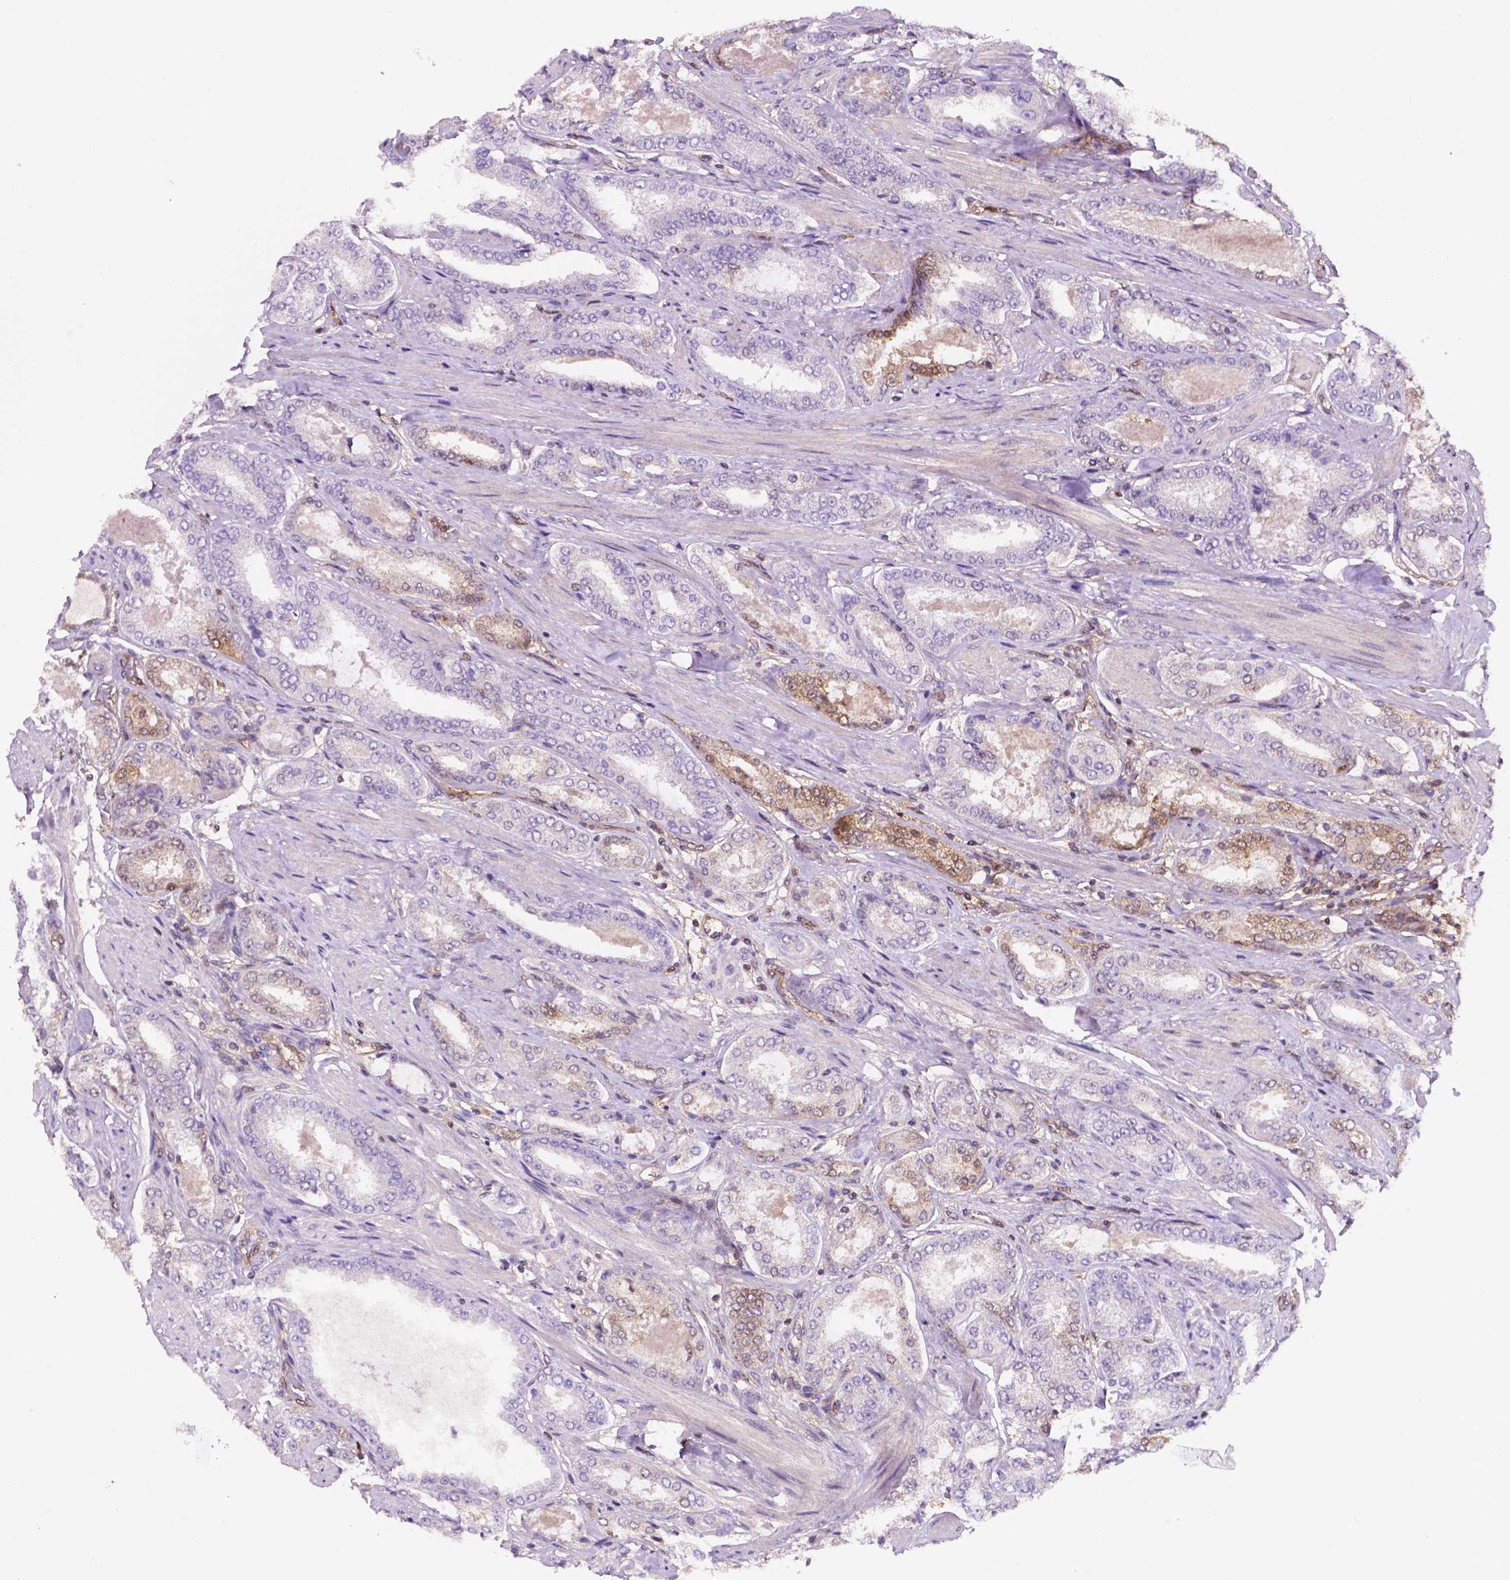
{"staining": {"intensity": "weak", "quantity": "<25%", "location": "cytoplasmic/membranous,nuclear"}, "tissue": "prostate cancer", "cell_type": "Tumor cells", "image_type": "cancer", "snomed": [{"axis": "morphology", "description": "Adenocarcinoma, High grade"}, {"axis": "topography", "description": "Prostate"}], "caption": "Immunohistochemical staining of human prostate cancer (high-grade adenocarcinoma) reveals no significant expression in tumor cells.", "gene": "UBE2L6", "patient": {"sex": "male", "age": 63}}